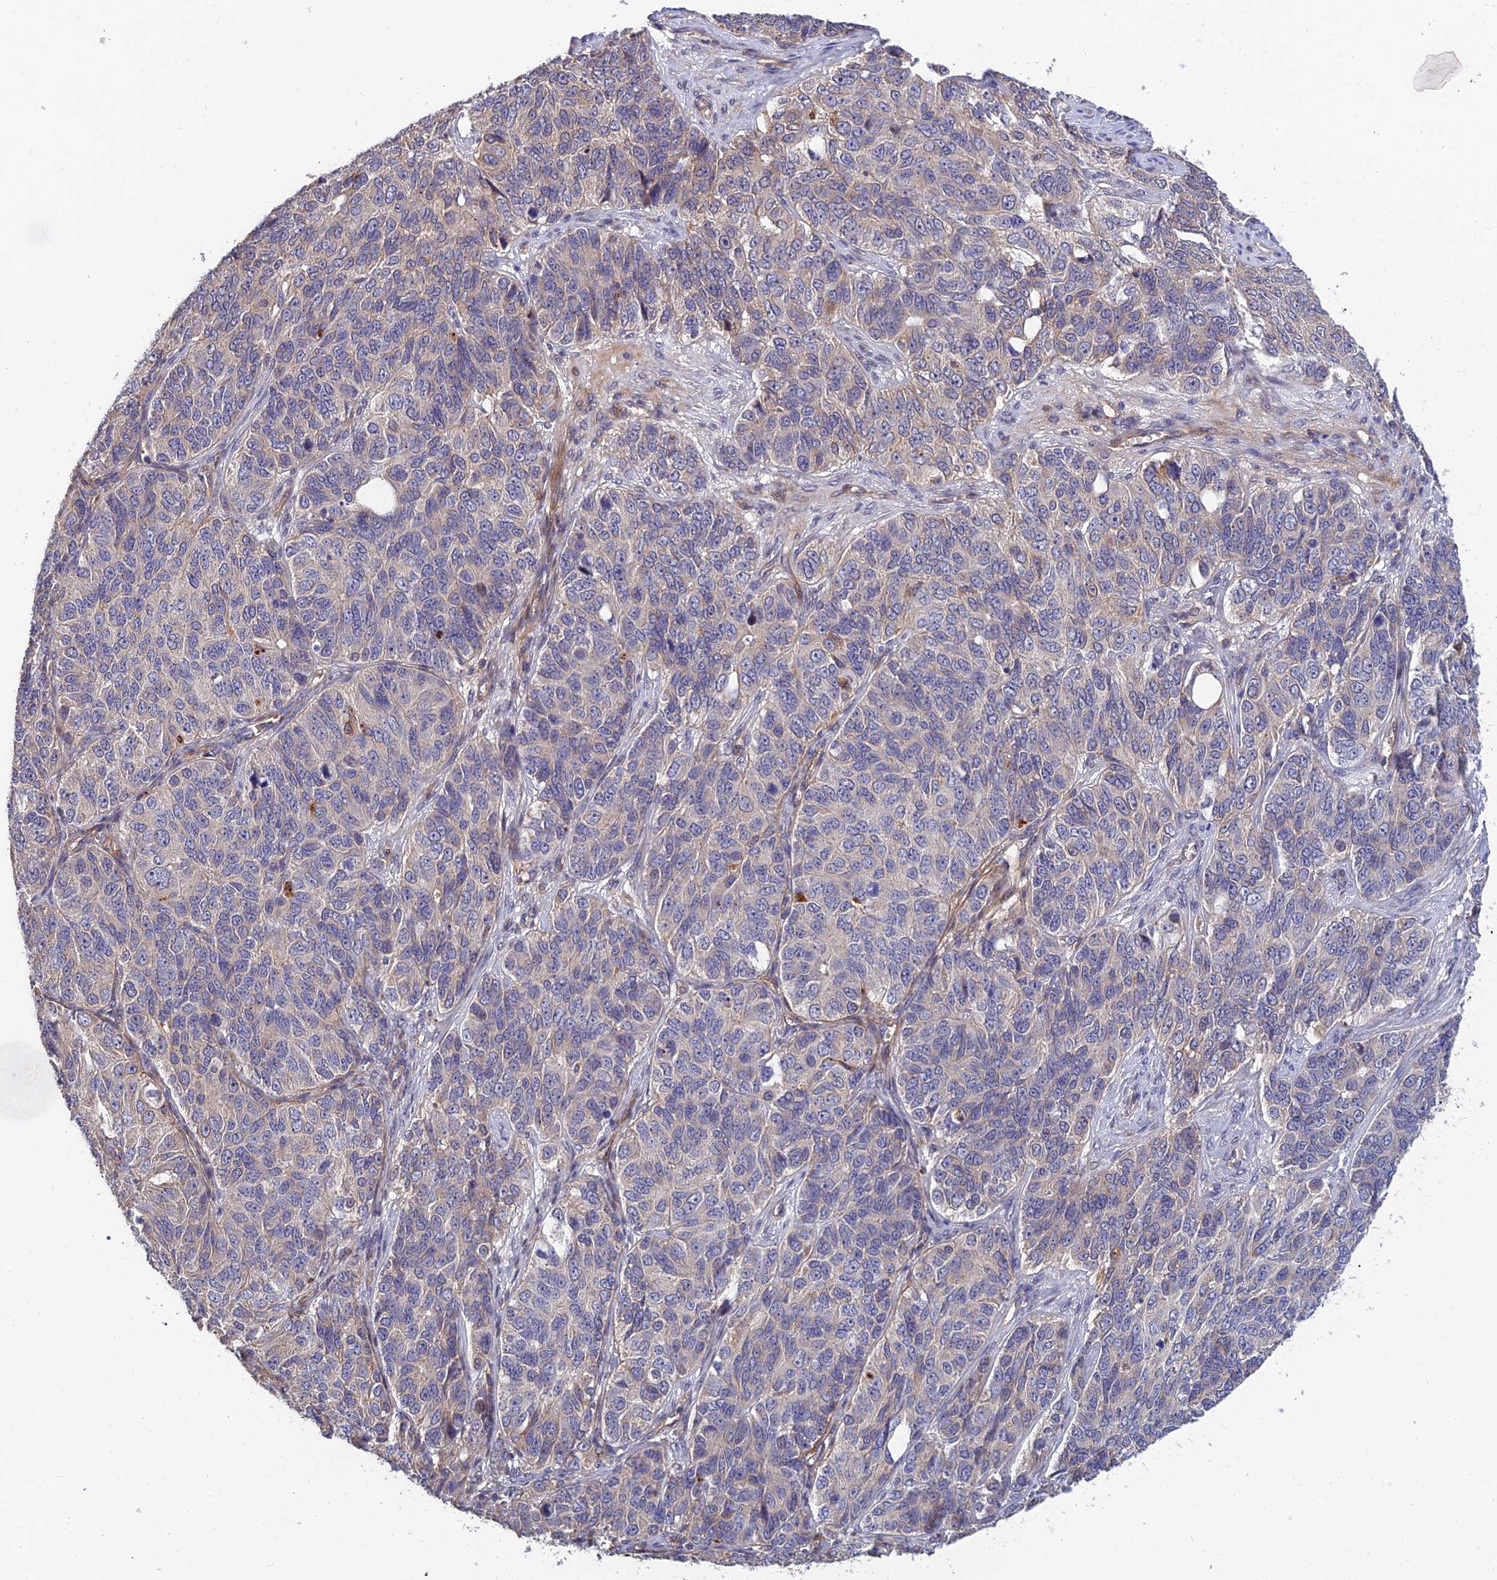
{"staining": {"intensity": "negative", "quantity": "none", "location": "none"}, "tissue": "ovarian cancer", "cell_type": "Tumor cells", "image_type": "cancer", "snomed": [{"axis": "morphology", "description": "Carcinoma, endometroid"}, {"axis": "topography", "description": "Ovary"}], "caption": "The histopathology image displays no significant staining in tumor cells of ovarian cancer (endometroid carcinoma).", "gene": "MRPL35", "patient": {"sex": "female", "age": 51}}